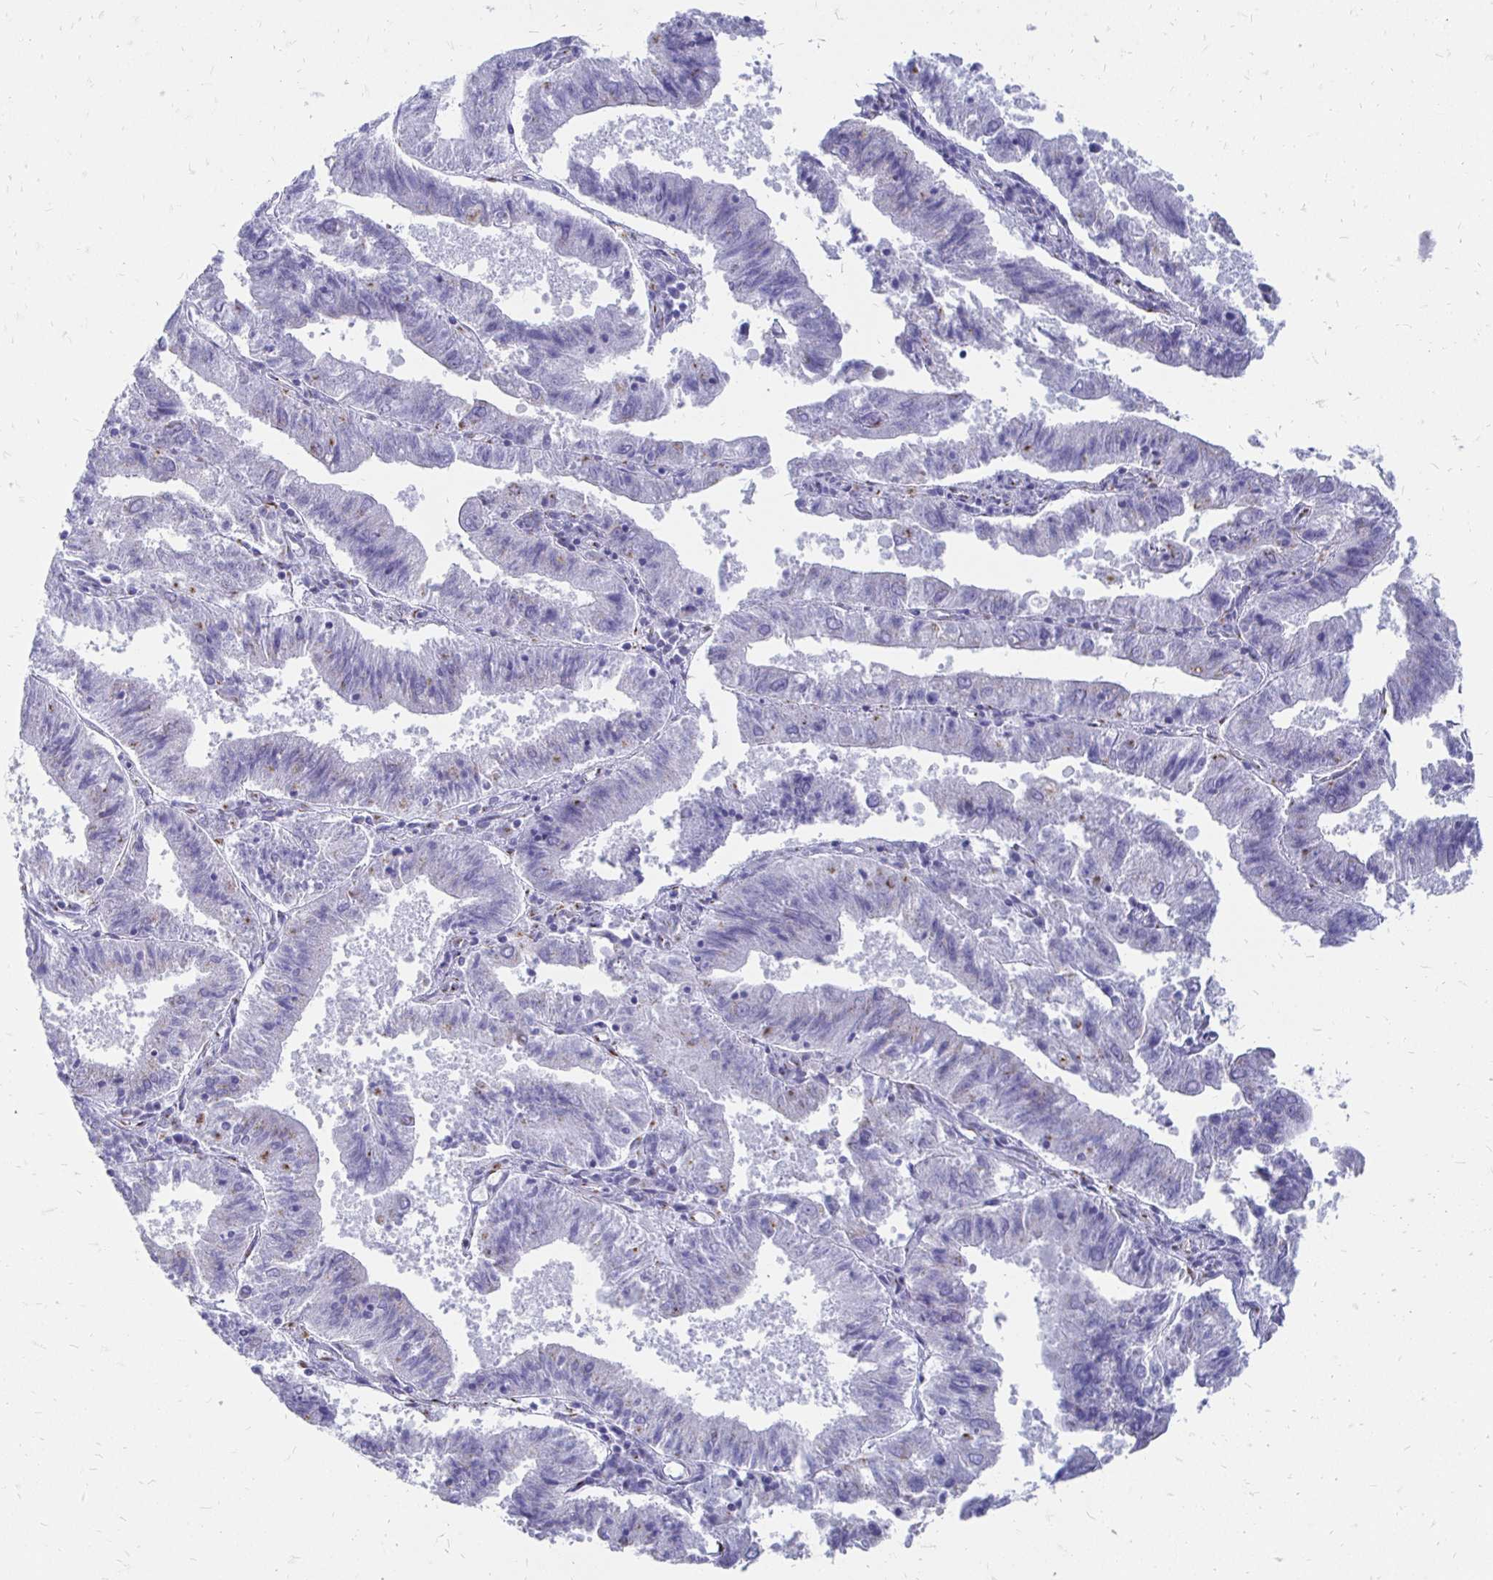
{"staining": {"intensity": "weak", "quantity": "<25%", "location": "cytoplasmic/membranous"}, "tissue": "endometrial cancer", "cell_type": "Tumor cells", "image_type": "cancer", "snomed": [{"axis": "morphology", "description": "Adenocarcinoma, NOS"}, {"axis": "topography", "description": "Endometrium"}], "caption": "Immunohistochemistry (IHC) micrograph of neoplastic tissue: human endometrial cancer stained with DAB (3,3'-diaminobenzidine) demonstrates no significant protein positivity in tumor cells. (DAB (3,3'-diaminobenzidine) immunohistochemistry with hematoxylin counter stain).", "gene": "PAGE4", "patient": {"sex": "female", "age": 82}}